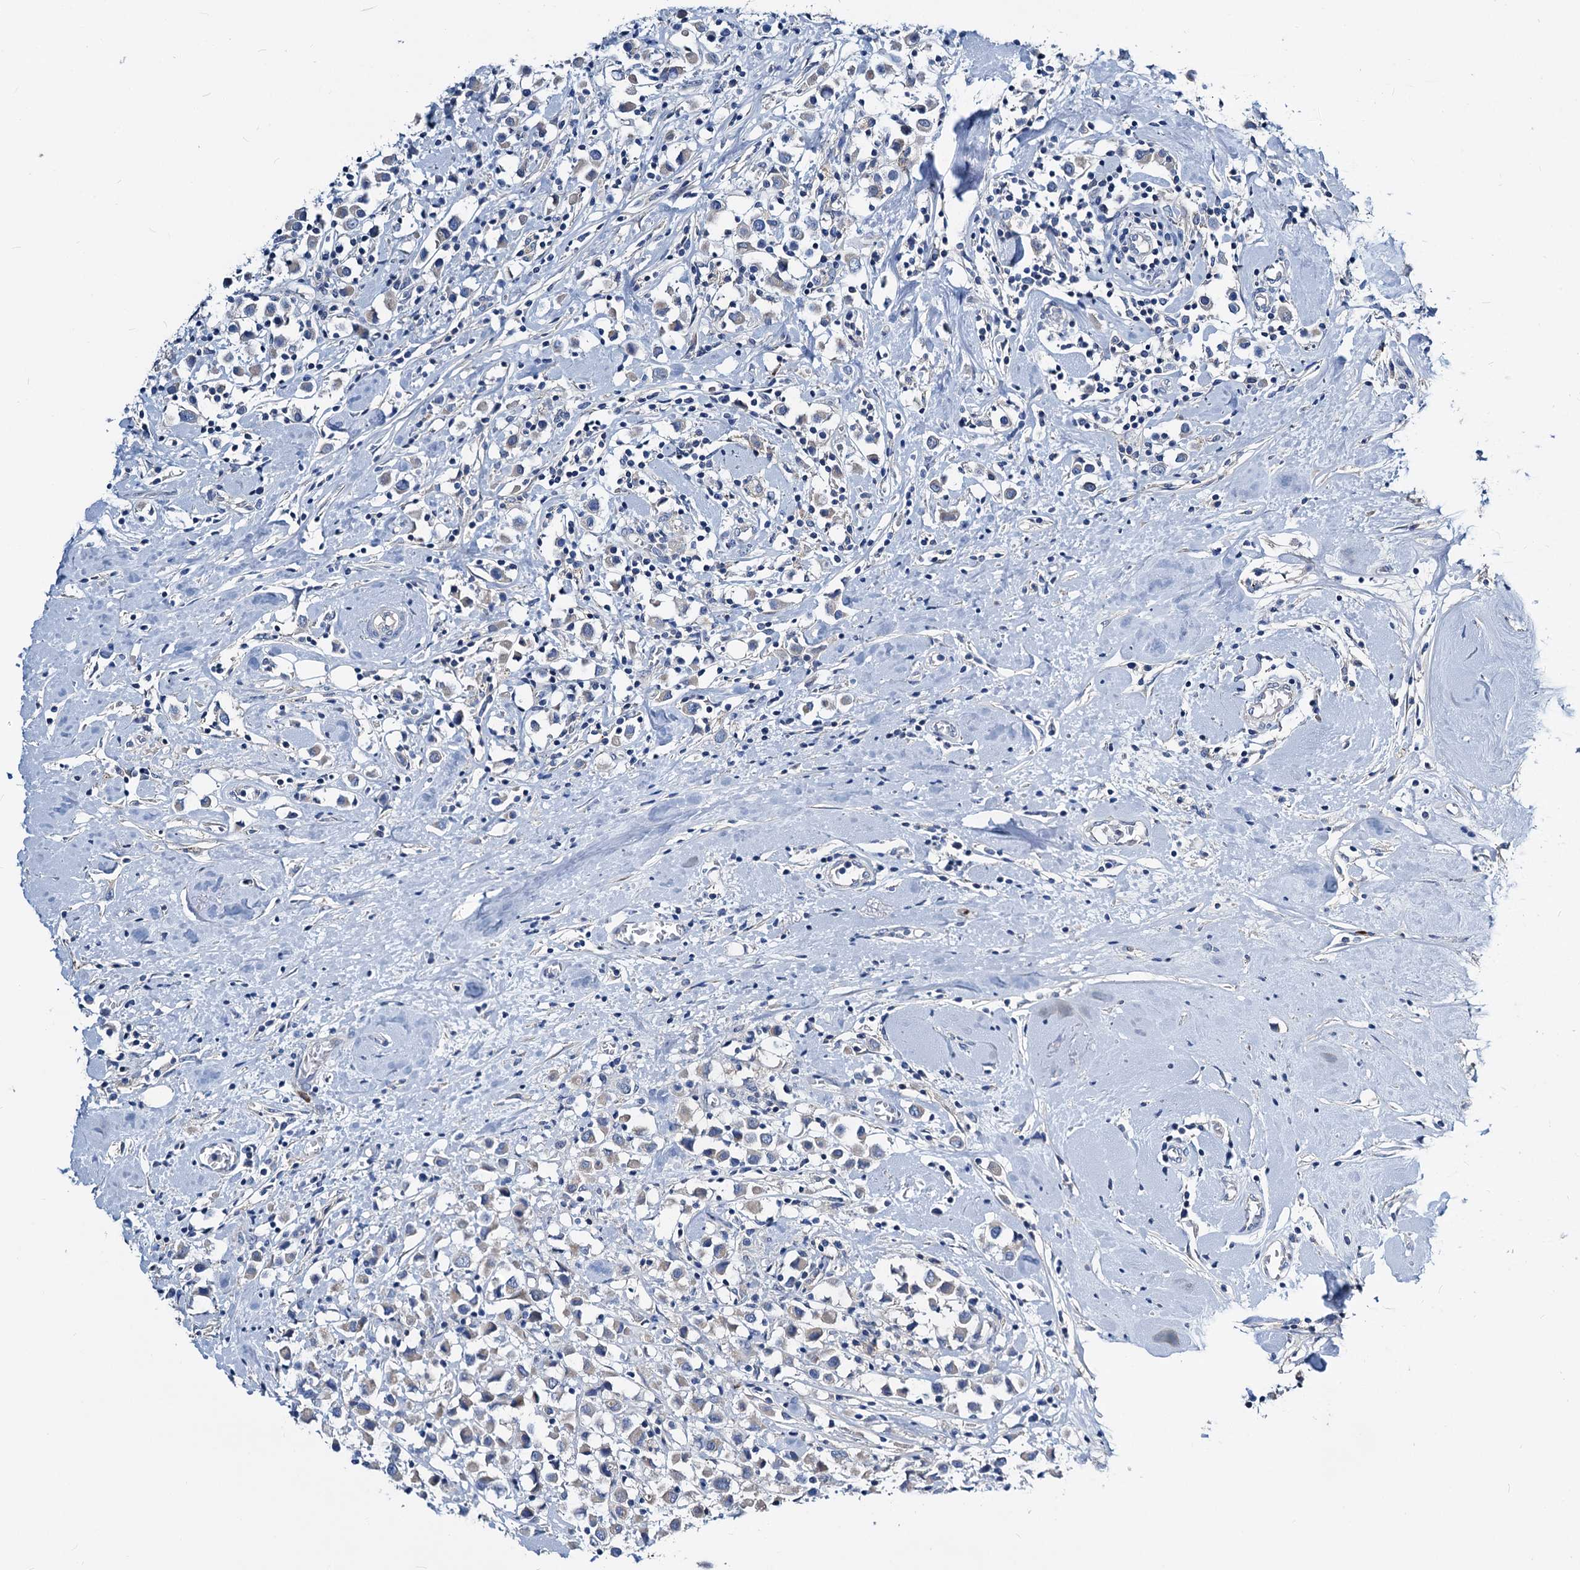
{"staining": {"intensity": "negative", "quantity": "none", "location": "none"}, "tissue": "breast cancer", "cell_type": "Tumor cells", "image_type": "cancer", "snomed": [{"axis": "morphology", "description": "Duct carcinoma"}, {"axis": "topography", "description": "Breast"}], "caption": "A high-resolution photomicrograph shows immunohistochemistry staining of infiltrating ductal carcinoma (breast), which displays no significant expression in tumor cells.", "gene": "DYDC2", "patient": {"sex": "female", "age": 61}}